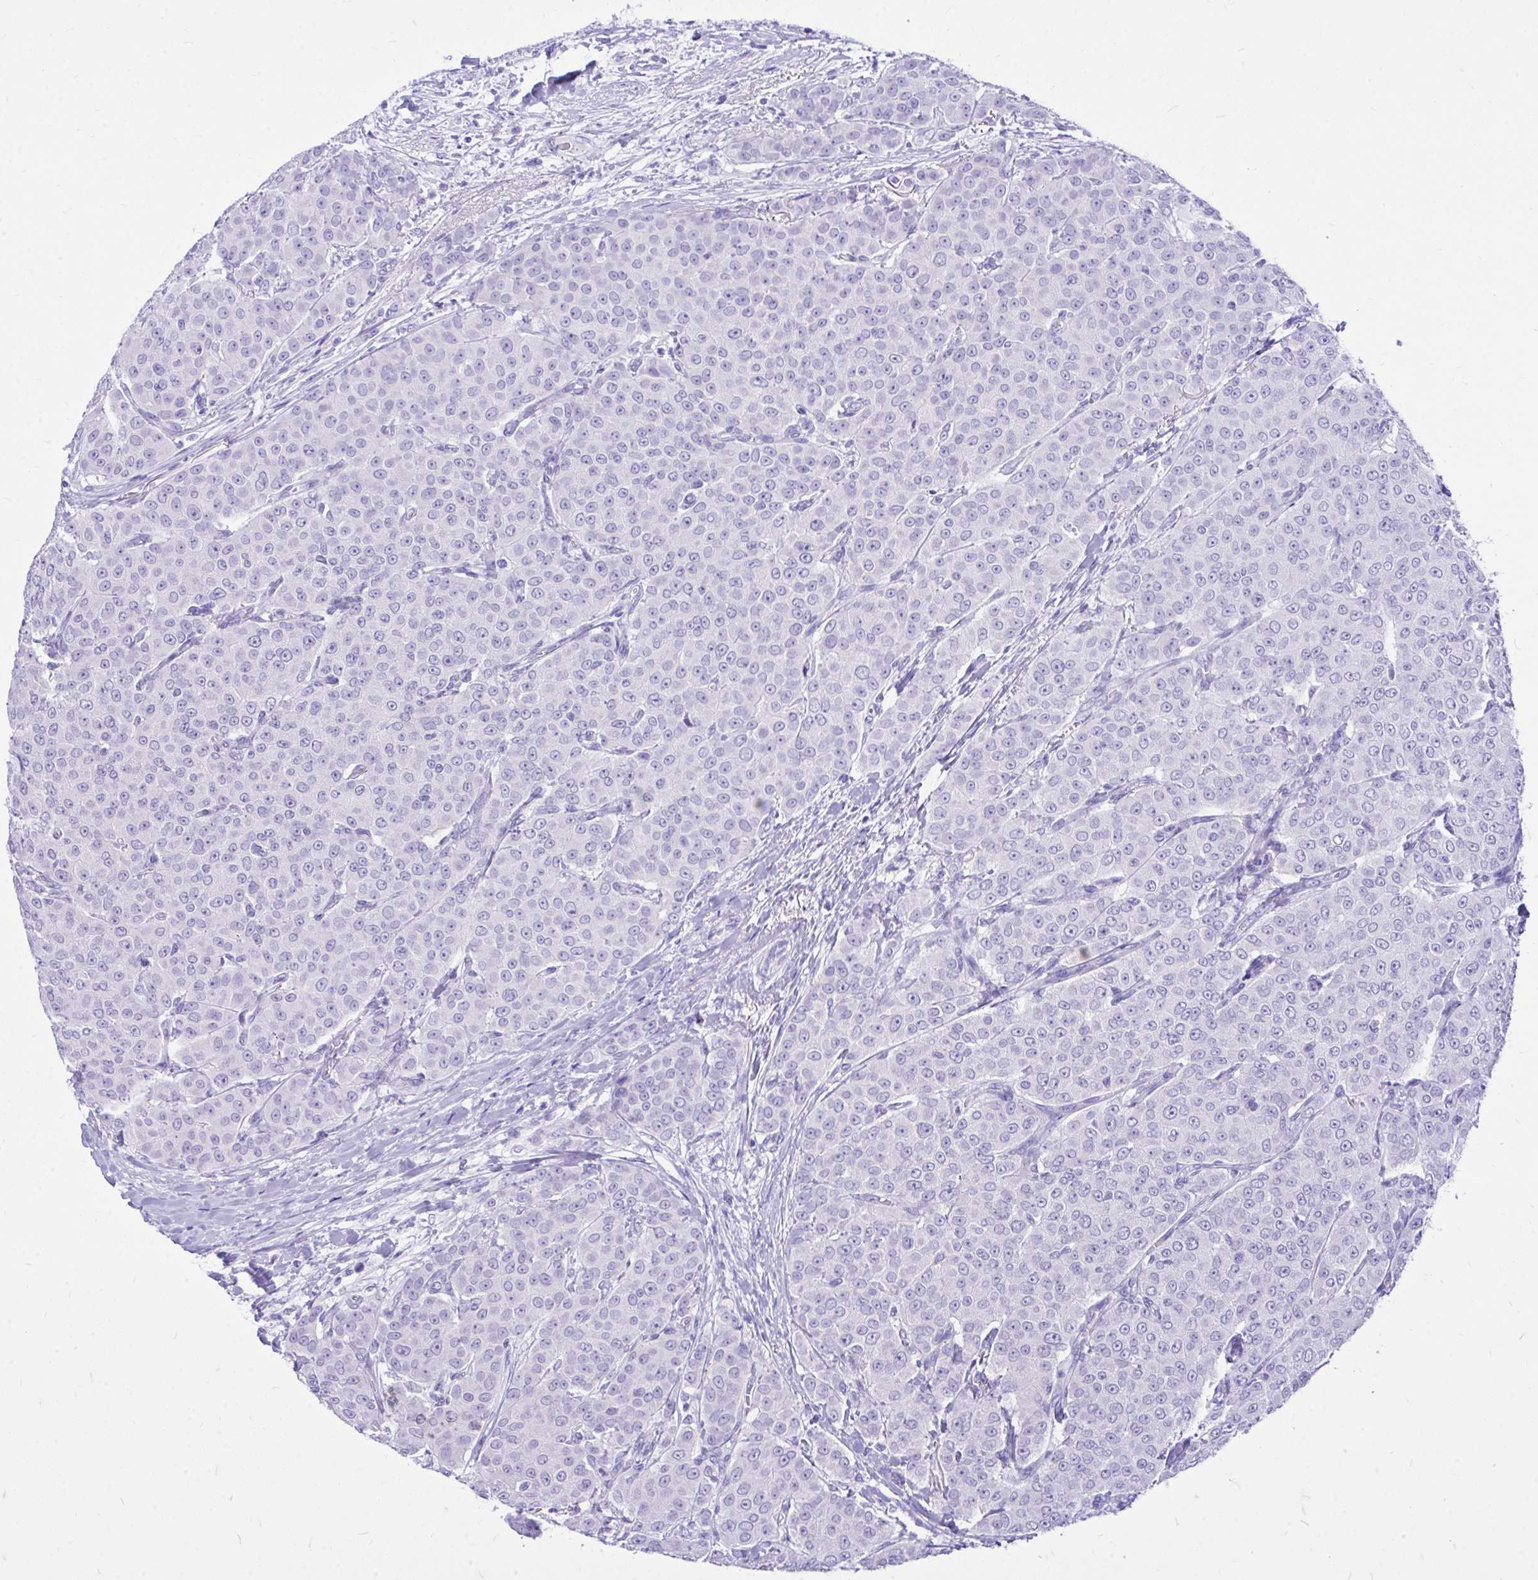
{"staining": {"intensity": "negative", "quantity": "none", "location": "none"}, "tissue": "breast cancer", "cell_type": "Tumor cells", "image_type": "cancer", "snomed": [{"axis": "morphology", "description": "Duct carcinoma"}, {"axis": "topography", "description": "Breast"}], "caption": "A histopathology image of human infiltrating ductal carcinoma (breast) is negative for staining in tumor cells. (DAB (3,3'-diaminobenzidine) immunohistochemistry with hematoxylin counter stain).", "gene": "MON1A", "patient": {"sex": "female", "age": 91}}